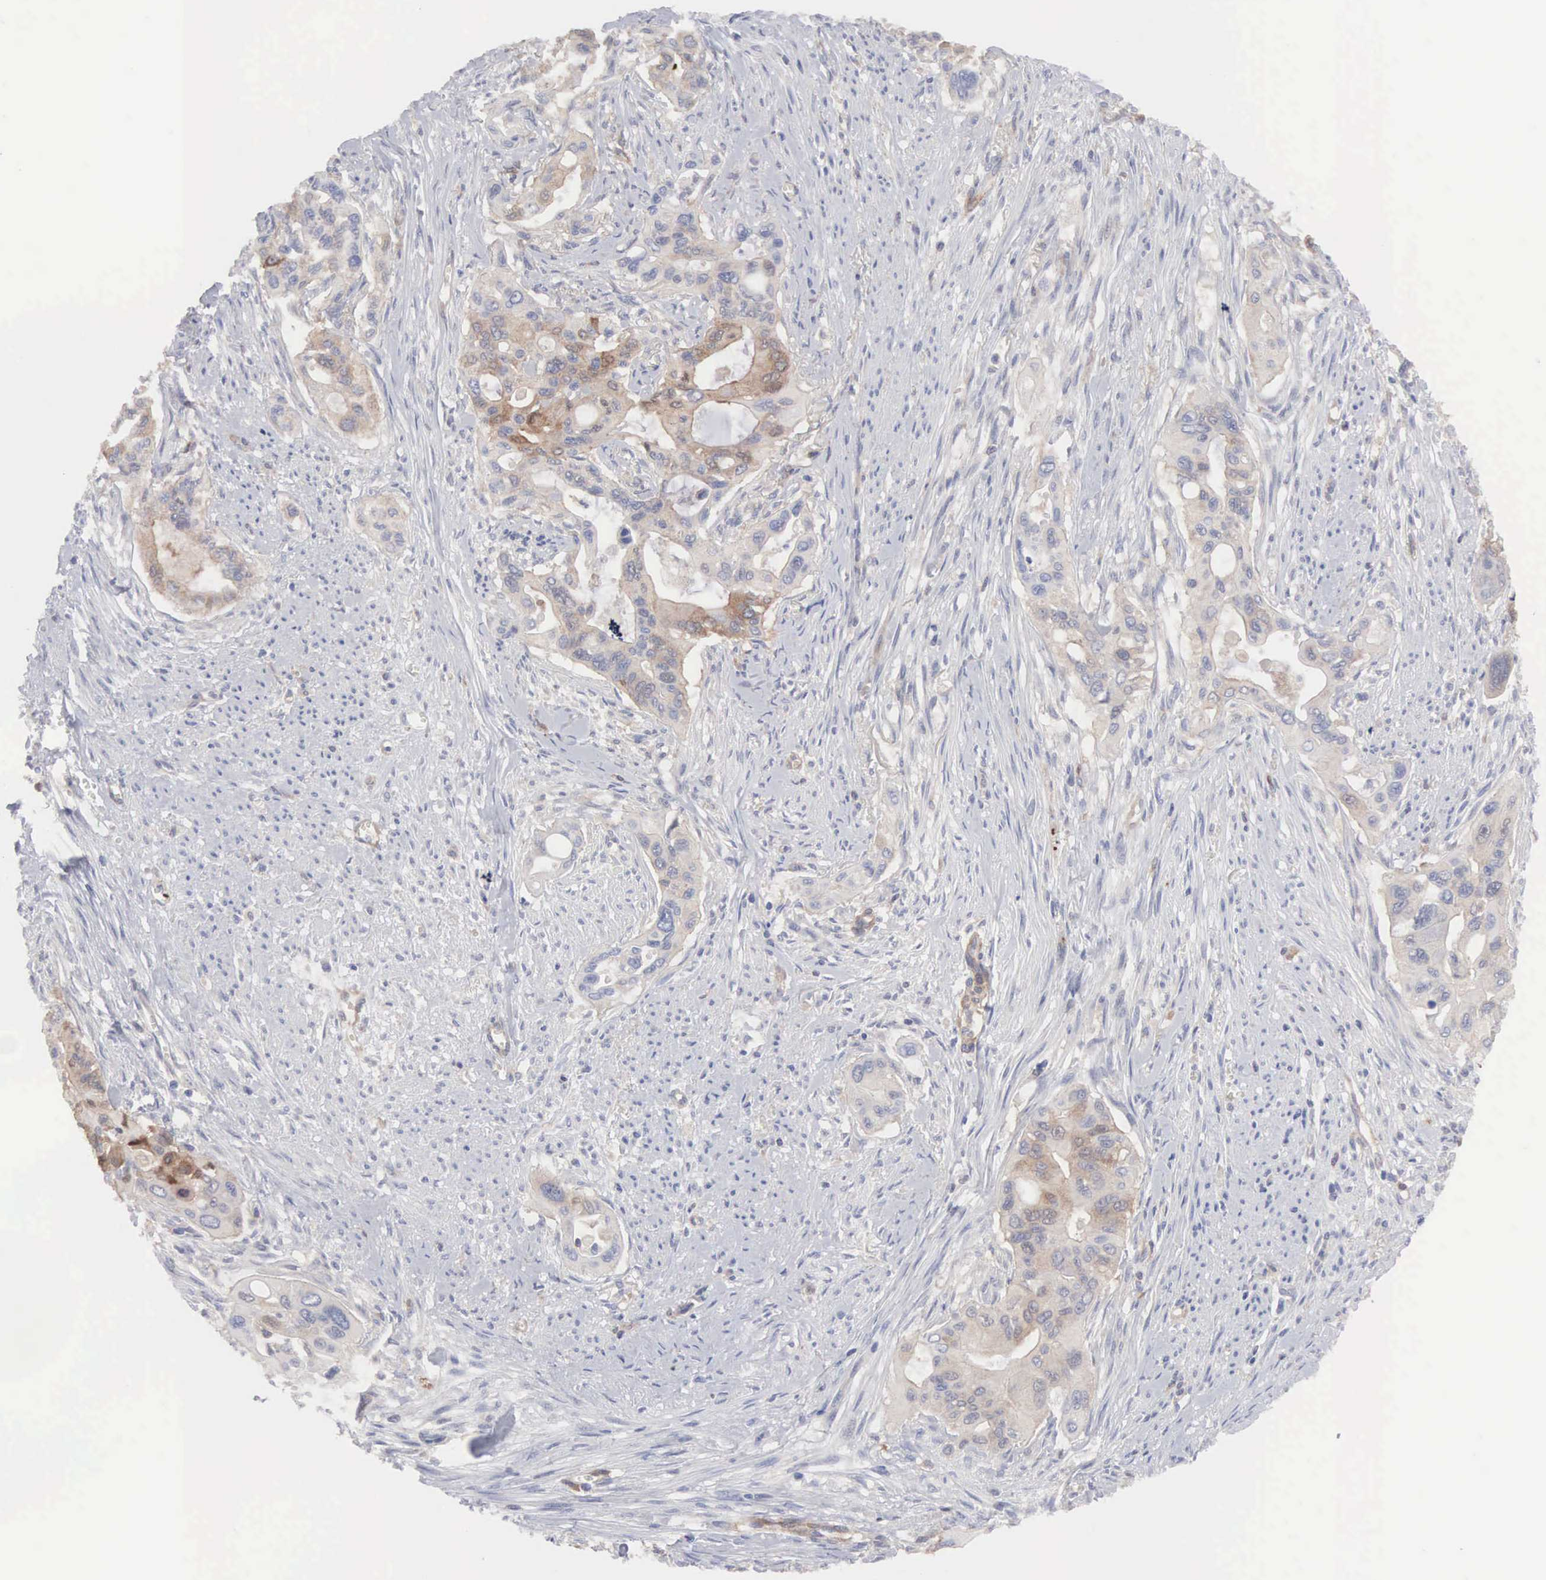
{"staining": {"intensity": "weak", "quantity": "25%-75%", "location": "cytoplasmic/membranous"}, "tissue": "pancreatic cancer", "cell_type": "Tumor cells", "image_type": "cancer", "snomed": [{"axis": "morphology", "description": "Adenocarcinoma, NOS"}, {"axis": "topography", "description": "Pancreas"}], "caption": "Protein expression analysis of pancreatic cancer displays weak cytoplasmic/membranous expression in about 25%-75% of tumor cells.", "gene": "MTHFD1", "patient": {"sex": "male", "age": 77}}